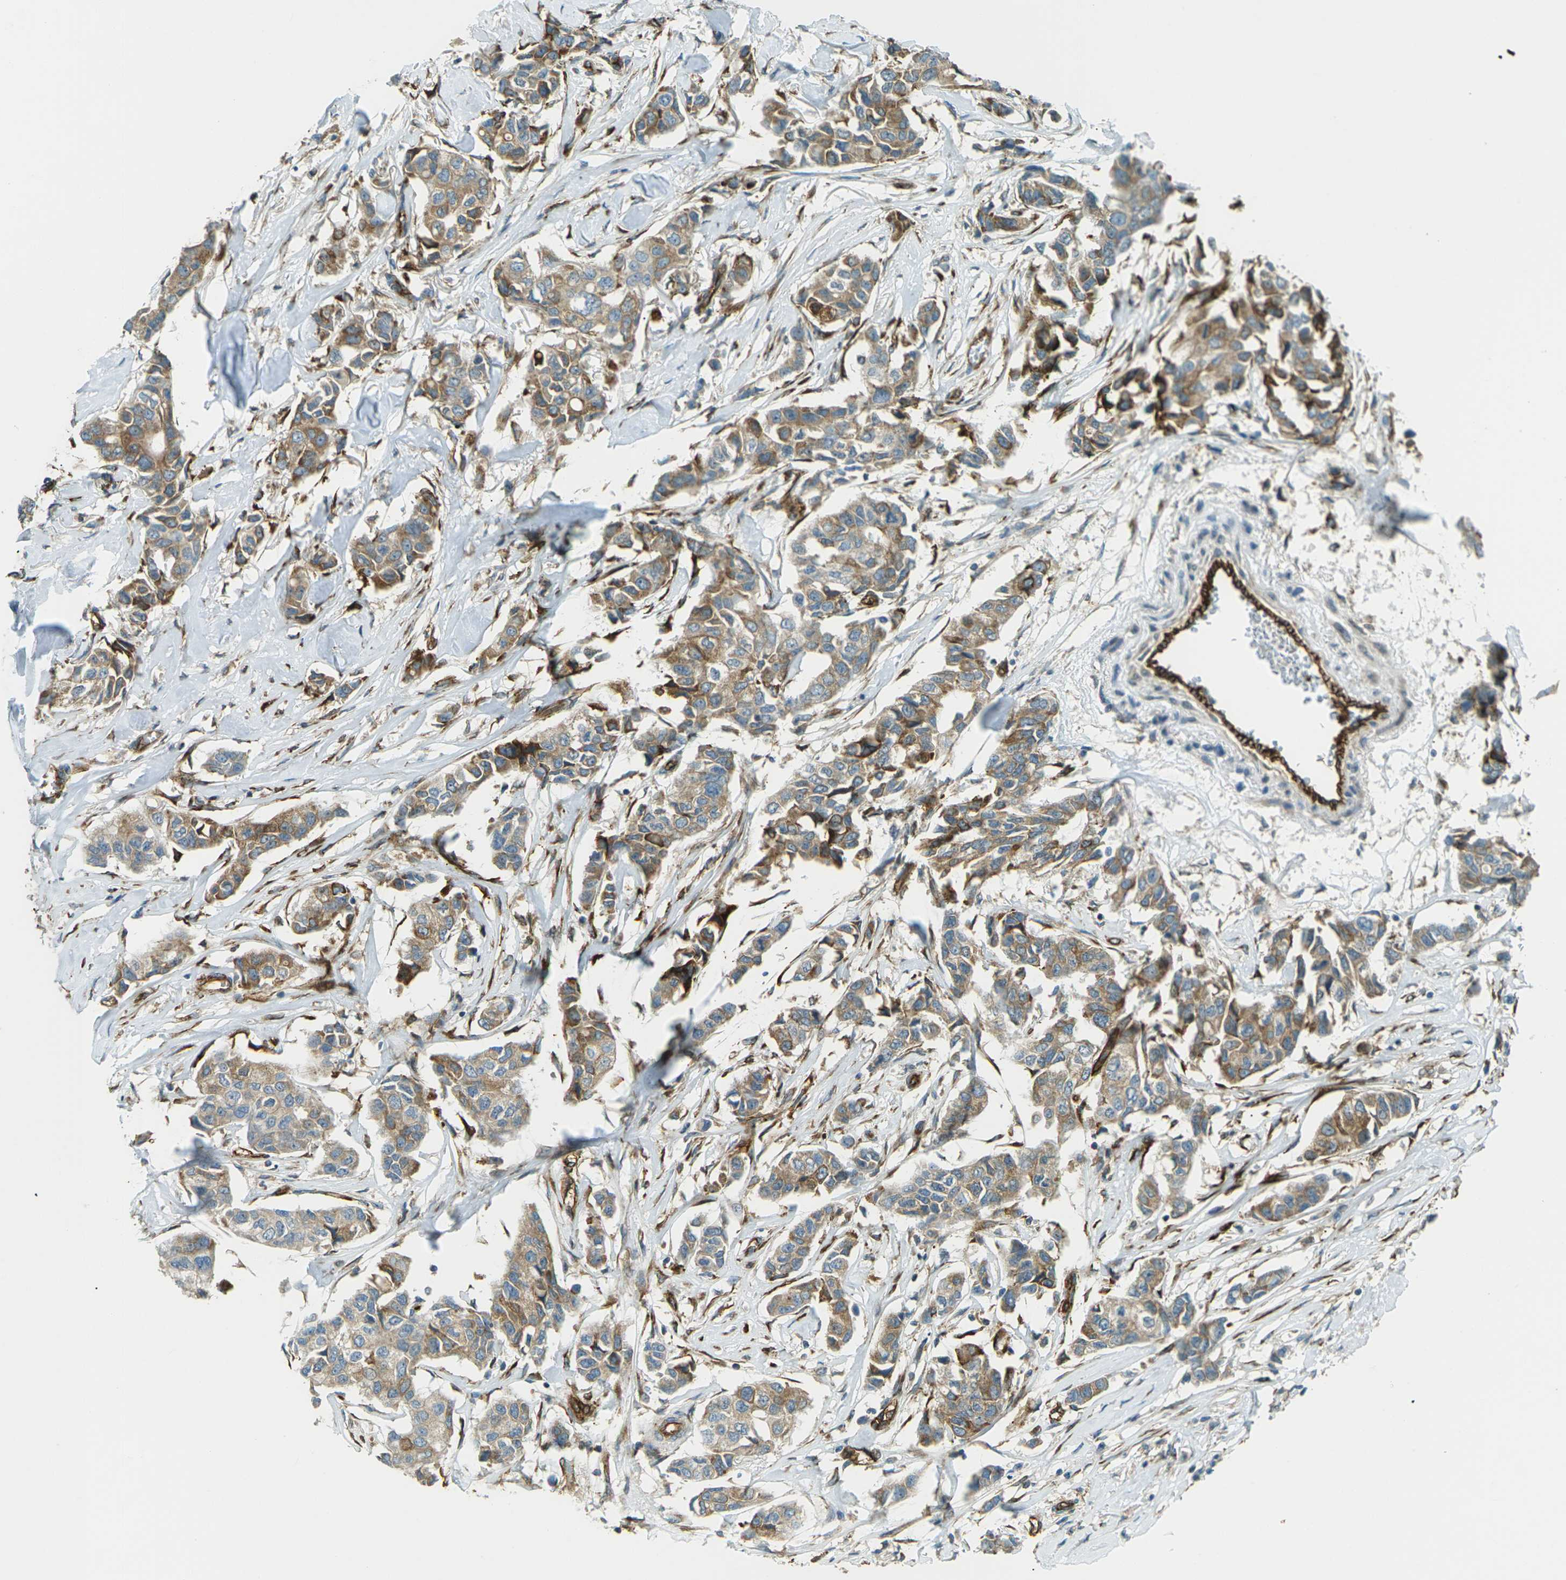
{"staining": {"intensity": "moderate", "quantity": ">75%", "location": "cytoplasmic/membranous"}, "tissue": "breast cancer", "cell_type": "Tumor cells", "image_type": "cancer", "snomed": [{"axis": "morphology", "description": "Duct carcinoma"}, {"axis": "topography", "description": "Breast"}], "caption": "Moderate cytoplasmic/membranous protein staining is identified in approximately >75% of tumor cells in intraductal carcinoma (breast).", "gene": "S1PR1", "patient": {"sex": "female", "age": 80}}